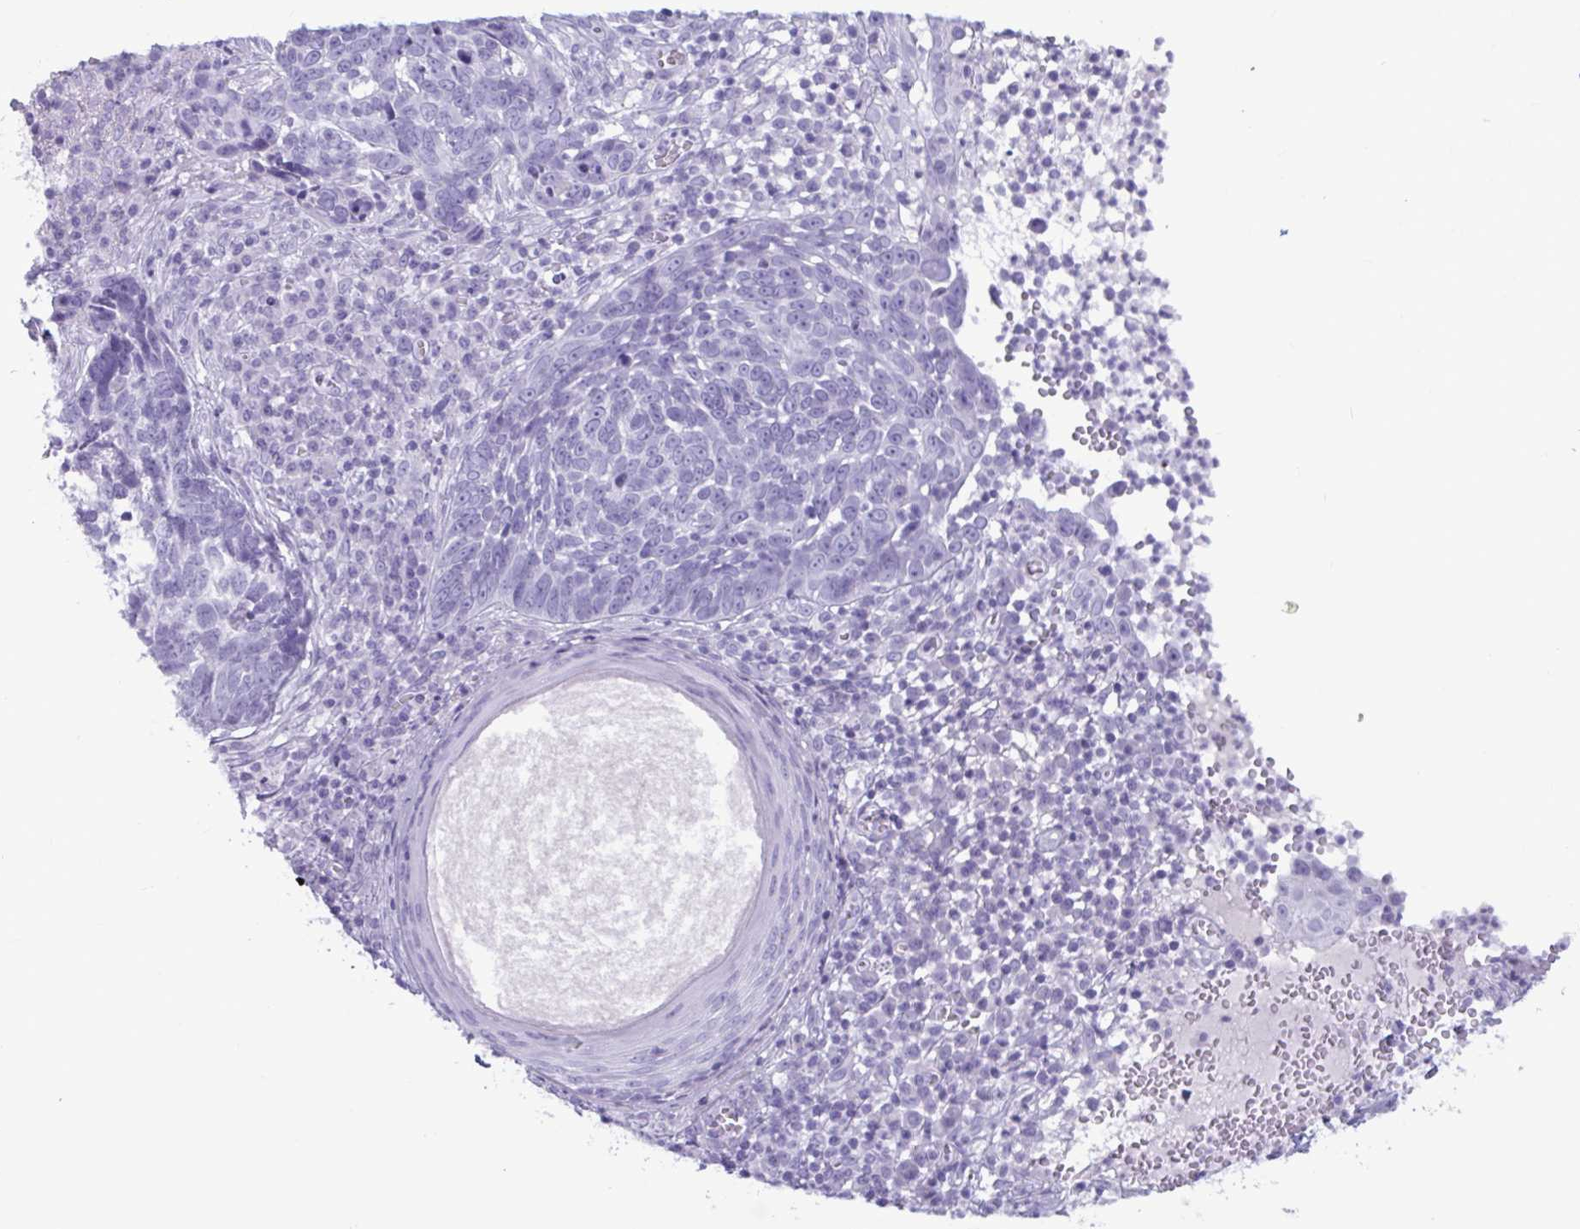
{"staining": {"intensity": "negative", "quantity": "none", "location": "none"}, "tissue": "skin cancer", "cell_type": "Tumor cells", "image_type": "cancer", "snomed": [{"axis": "morphology", "description": "Basal cell carcinoma"}, {"axis": "topography", "description": "Skin"}, {"axis": "topography", "description": "Skin of face"}], "caption": "Histopathology image shows no protein positivity in tumor cells of skin basal cell carcinoma tissue.", "gene": "BBS10", "patient": {"sex": "female", "age": 95}}